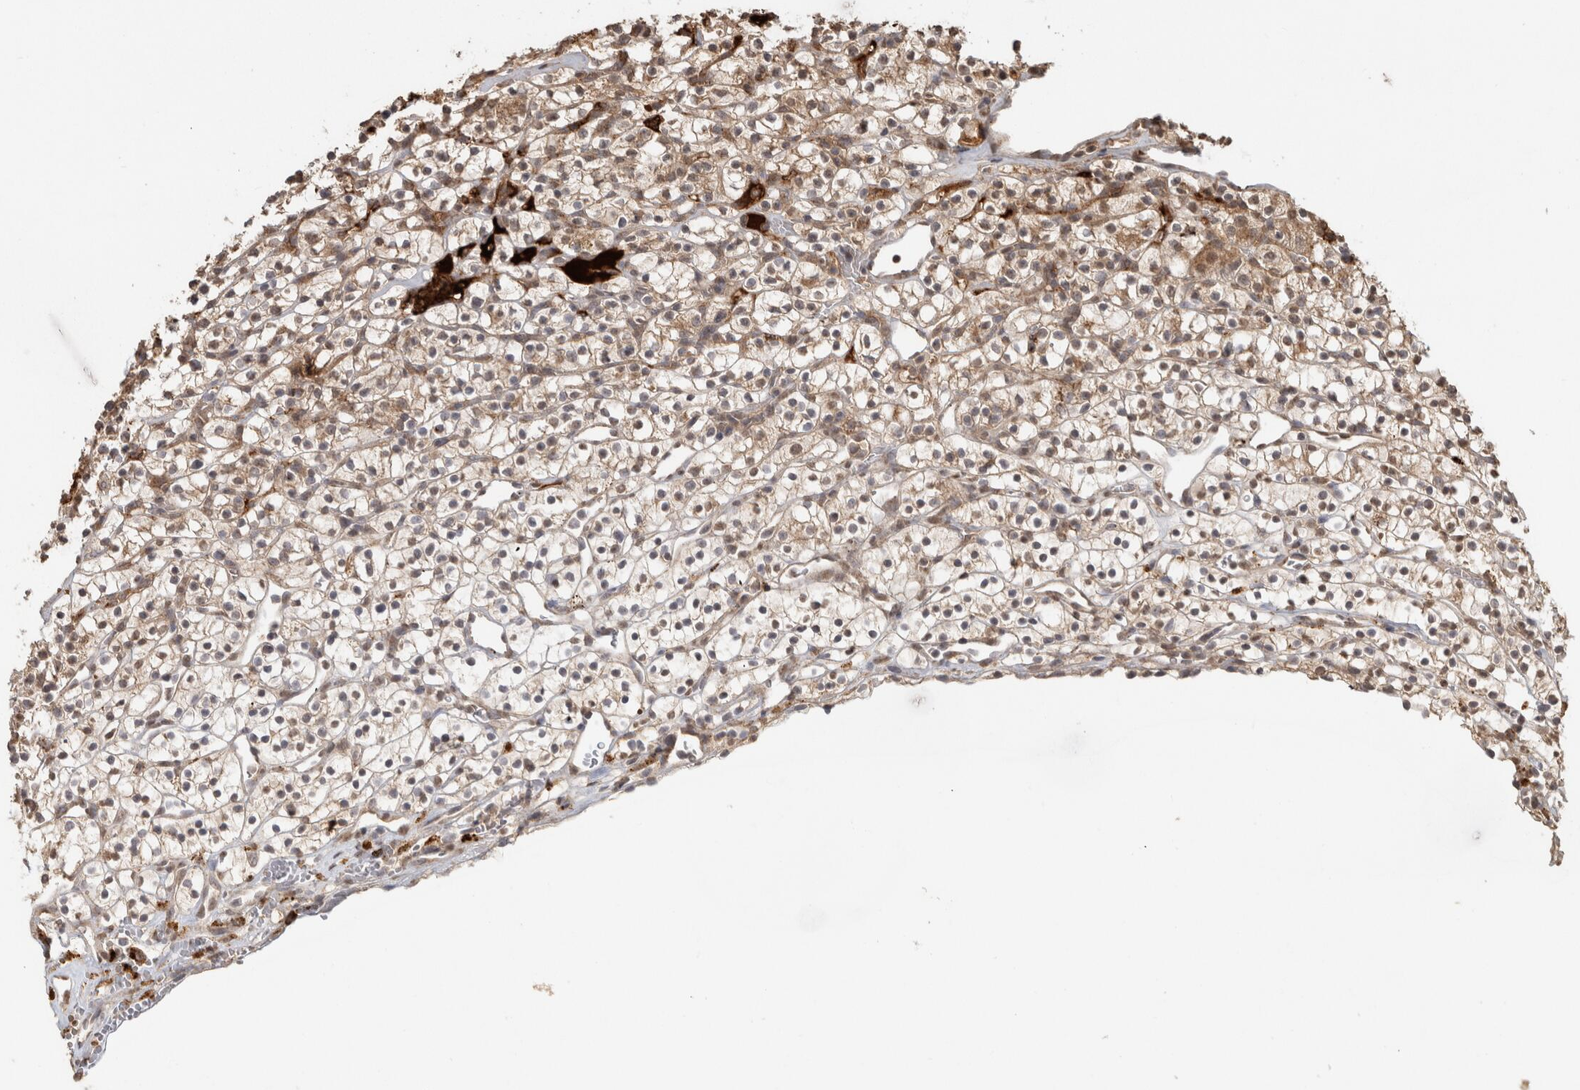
{"staining": {"intensity": "weak", "quantity": "25%-75%", "location": "cytoplasmic/membranous"}, "tissue": "renal cancer", "cell_type": "Tumor cells", "image_type": "cancer", "snomed": [{"axis": "morphology", "description": "Adenocarcinoma, NOS"}, {"axis": "topography", "description": "Kidney"}], "caption": "Immunohistochemical staining of human renal adenocarcinoma demonstrates low levels of weak cytoplasmic/membranous protein positivity in approximately 25%-75% of tumor cells.", "gene": "FAM3A", "patient": {"sex": "female", "age": 57}}